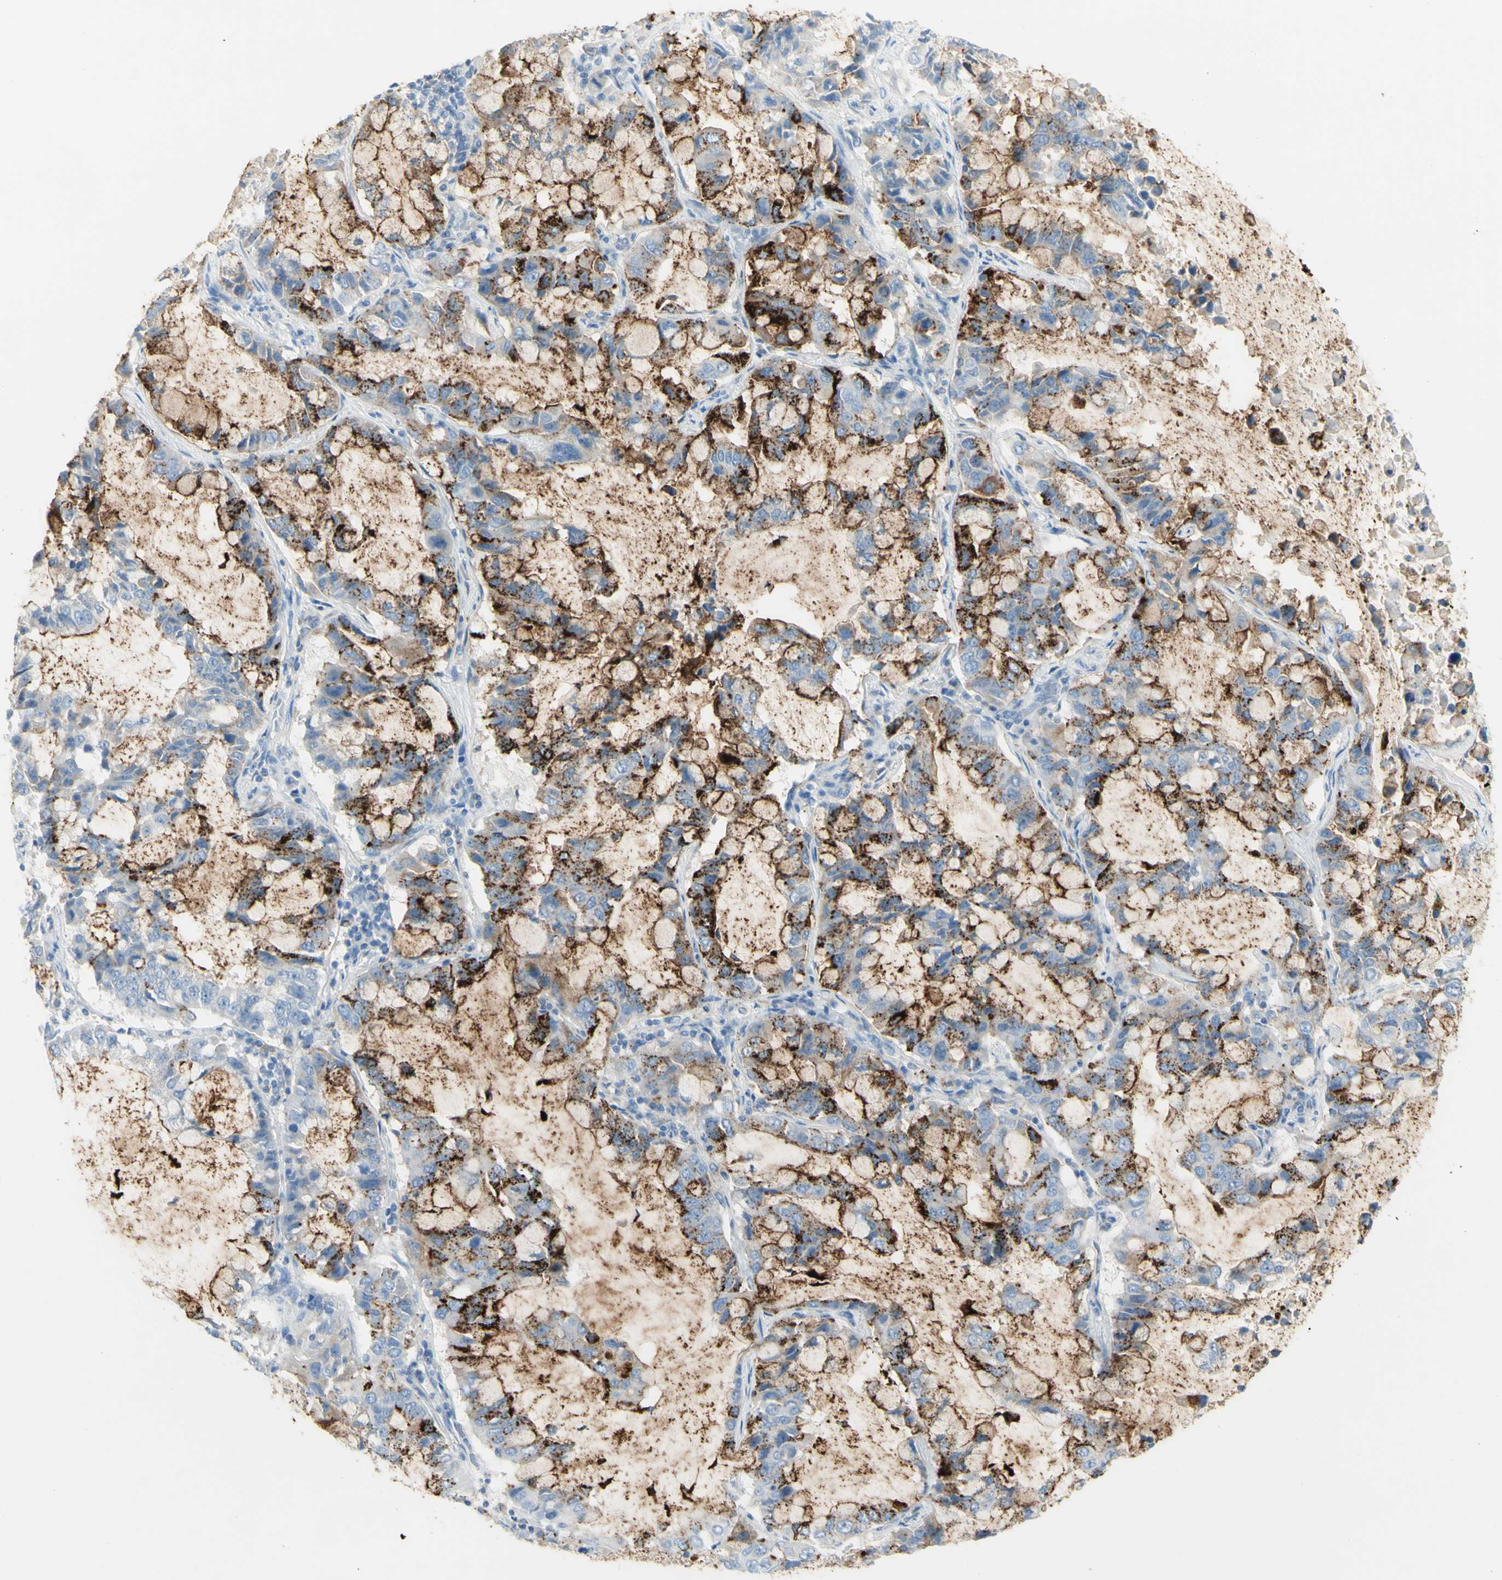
{"staining": {"intensity": "moderate", "quantity": "25%-75%", "location": "cytoplasmic/membranous"}, "tissue": "lung cancer", "cell_type": "Tumor cells", "image_type": "cancer", "snomed": [{"axis": "morphology", "description": "Adenocarcinoma, NOS"}, {"axis": "topography", "description": "Lung"}], "caption": "Lung cancer tissue demonstrates moderate cytoplasmic/membranous staining in approximately 25%-75% of tumor cells The staining is performed using DAB (3,3'-diaminobenzidine) brown chromogen to label protein expression. The nuclei are counter-stained blue using hematoxylin.", "gene": "TSPAN1", "patient": {"sex": "male", "age": 64}}